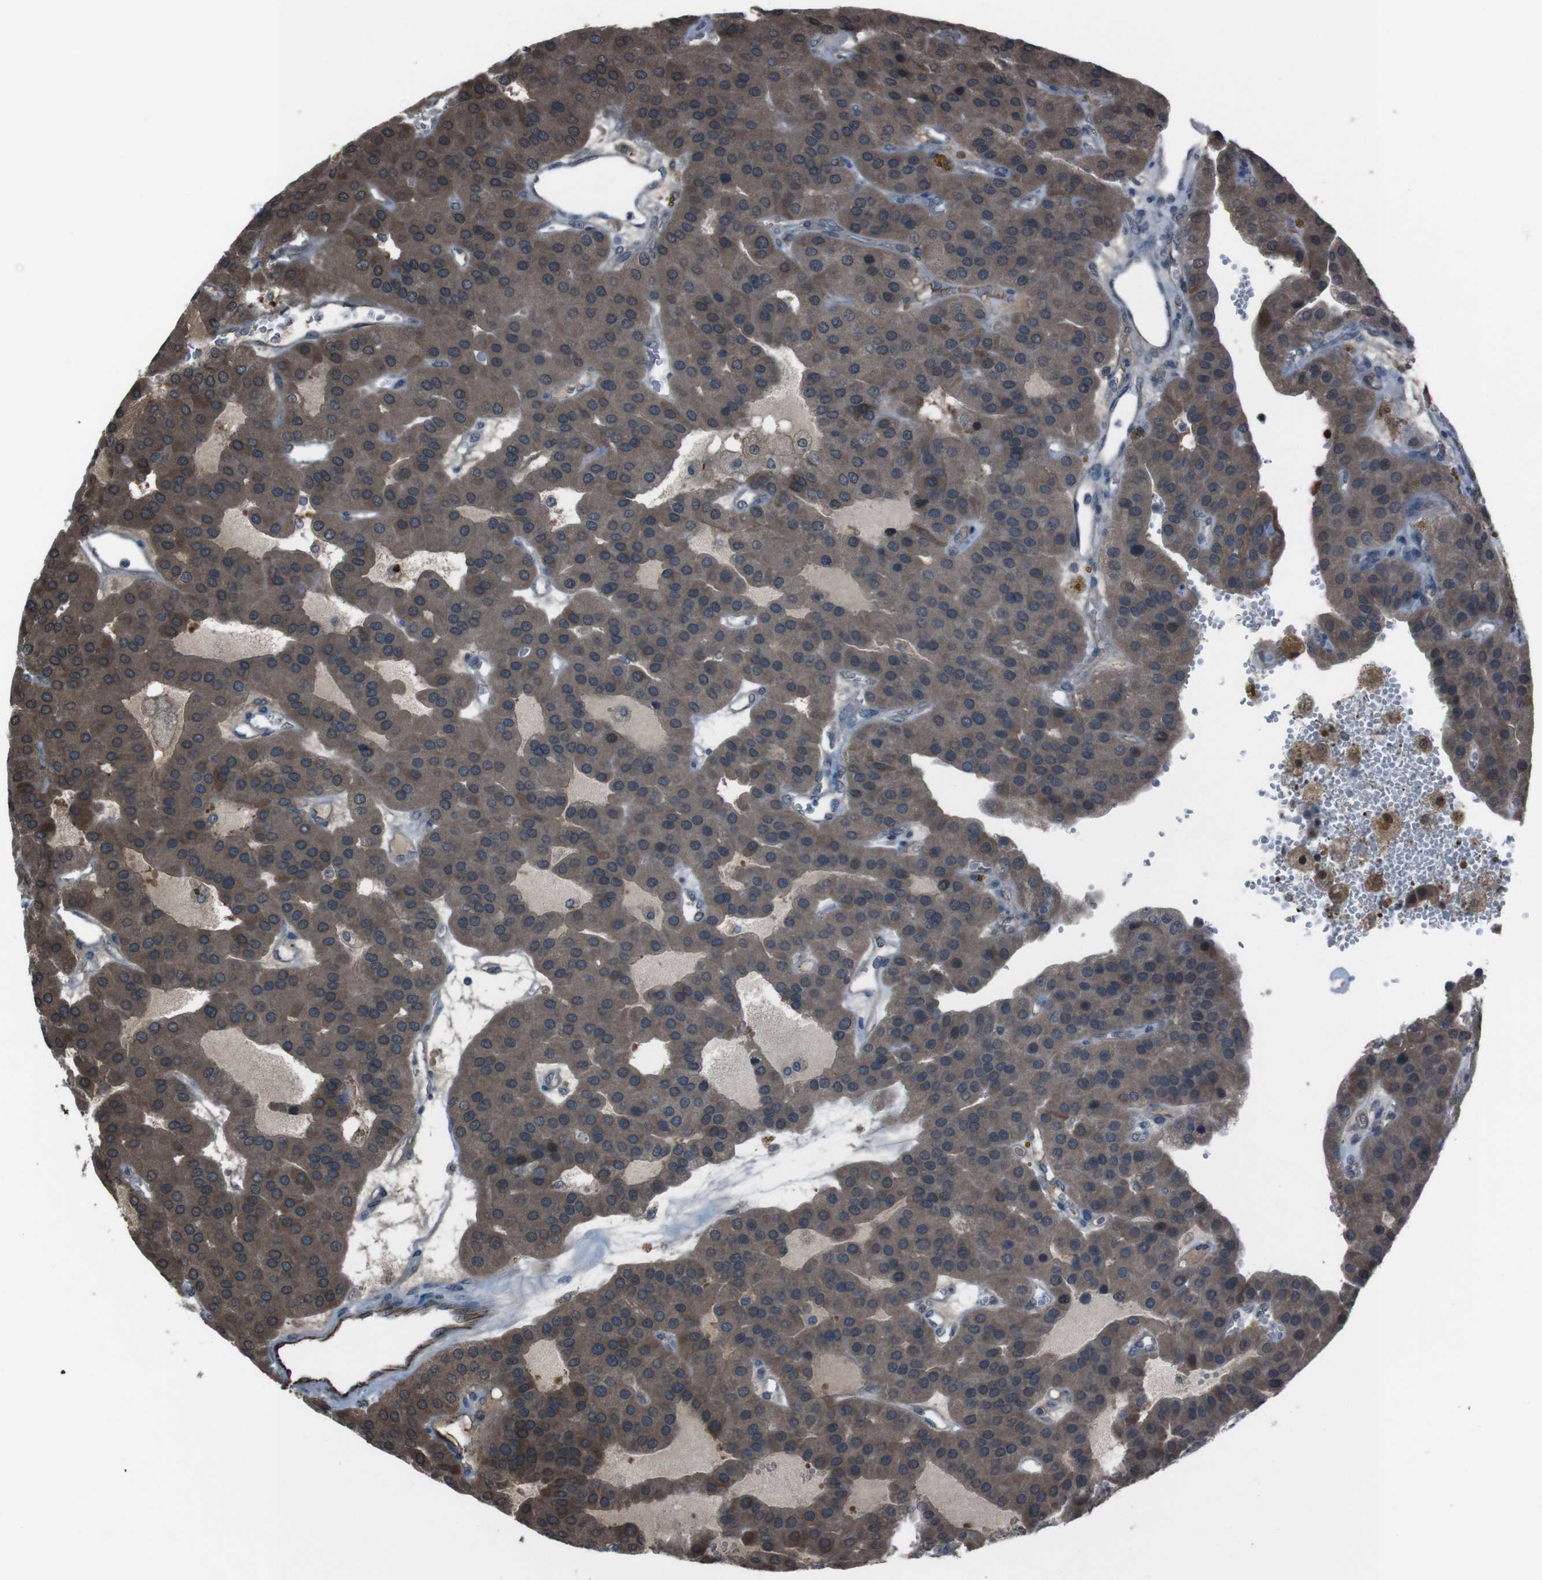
{"staining": {"intensity": "moderate", "quantity": ">75%", "location": "cytoplasmic/membranous,nuclear"}, "tissue": "parathyroid gland", "cell_type": "Glandular cells", "image_type": "normal", "snomed": [{"axis": "morphology", "description": "Normal tissue, NOS"}, {"axis": "morphology", "description": "Adenoma, NOS"}, {"axis": "topography", "description": "Parathyroid gland"}], "caption": "Immunohistochemistry photomicrograph of normal human parathyroid gland stained for a protein (brown), which reveals medium levels of moderate cytoplasmic/membranous,nuclear staining in about >75% of glandular cells.", "gene": "SS18L1", "patient": {"sex": "female", "age": 86}}